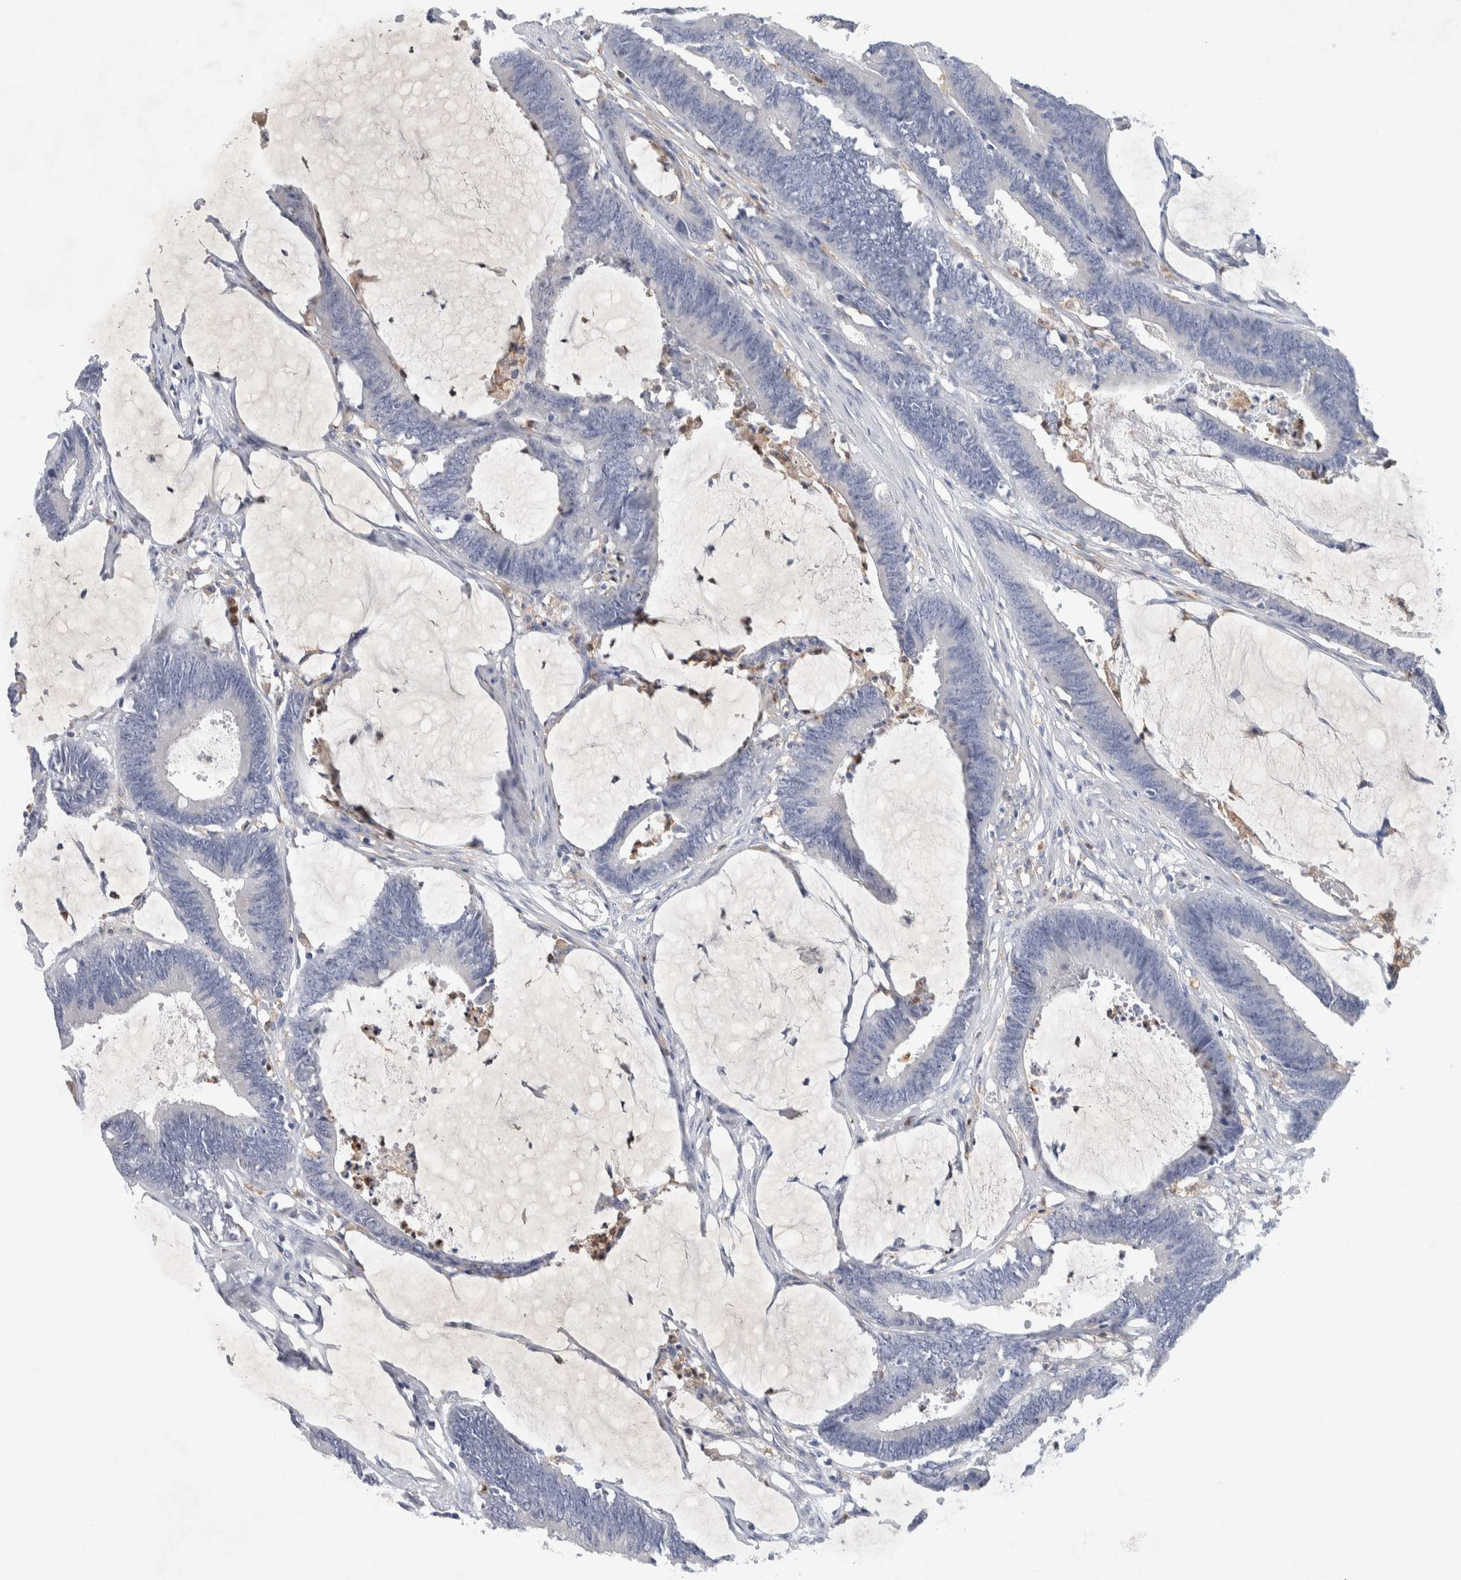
{"staining": {"intensity": "negative", "quantity": "none", "location": "none"}, "tissue": "colorectal cancer", "cell_type": "Tumor cells", "image_type": "cancer", "snomed": [{"axis": "morphology", "description": "Adenocarcinoma, NOS"}, {"axis": "topography", "description": "Rectum"}], "caption": "Immunohistochemistry (IHC) photomicrograph of neoplastic tissue: colorectal cancer (adenocarcinoma) stained with DAB reveals no significant protein positivity in tumor cells.", "gene": "NCF2", "patient": {"sex": "female", "age": 66}}